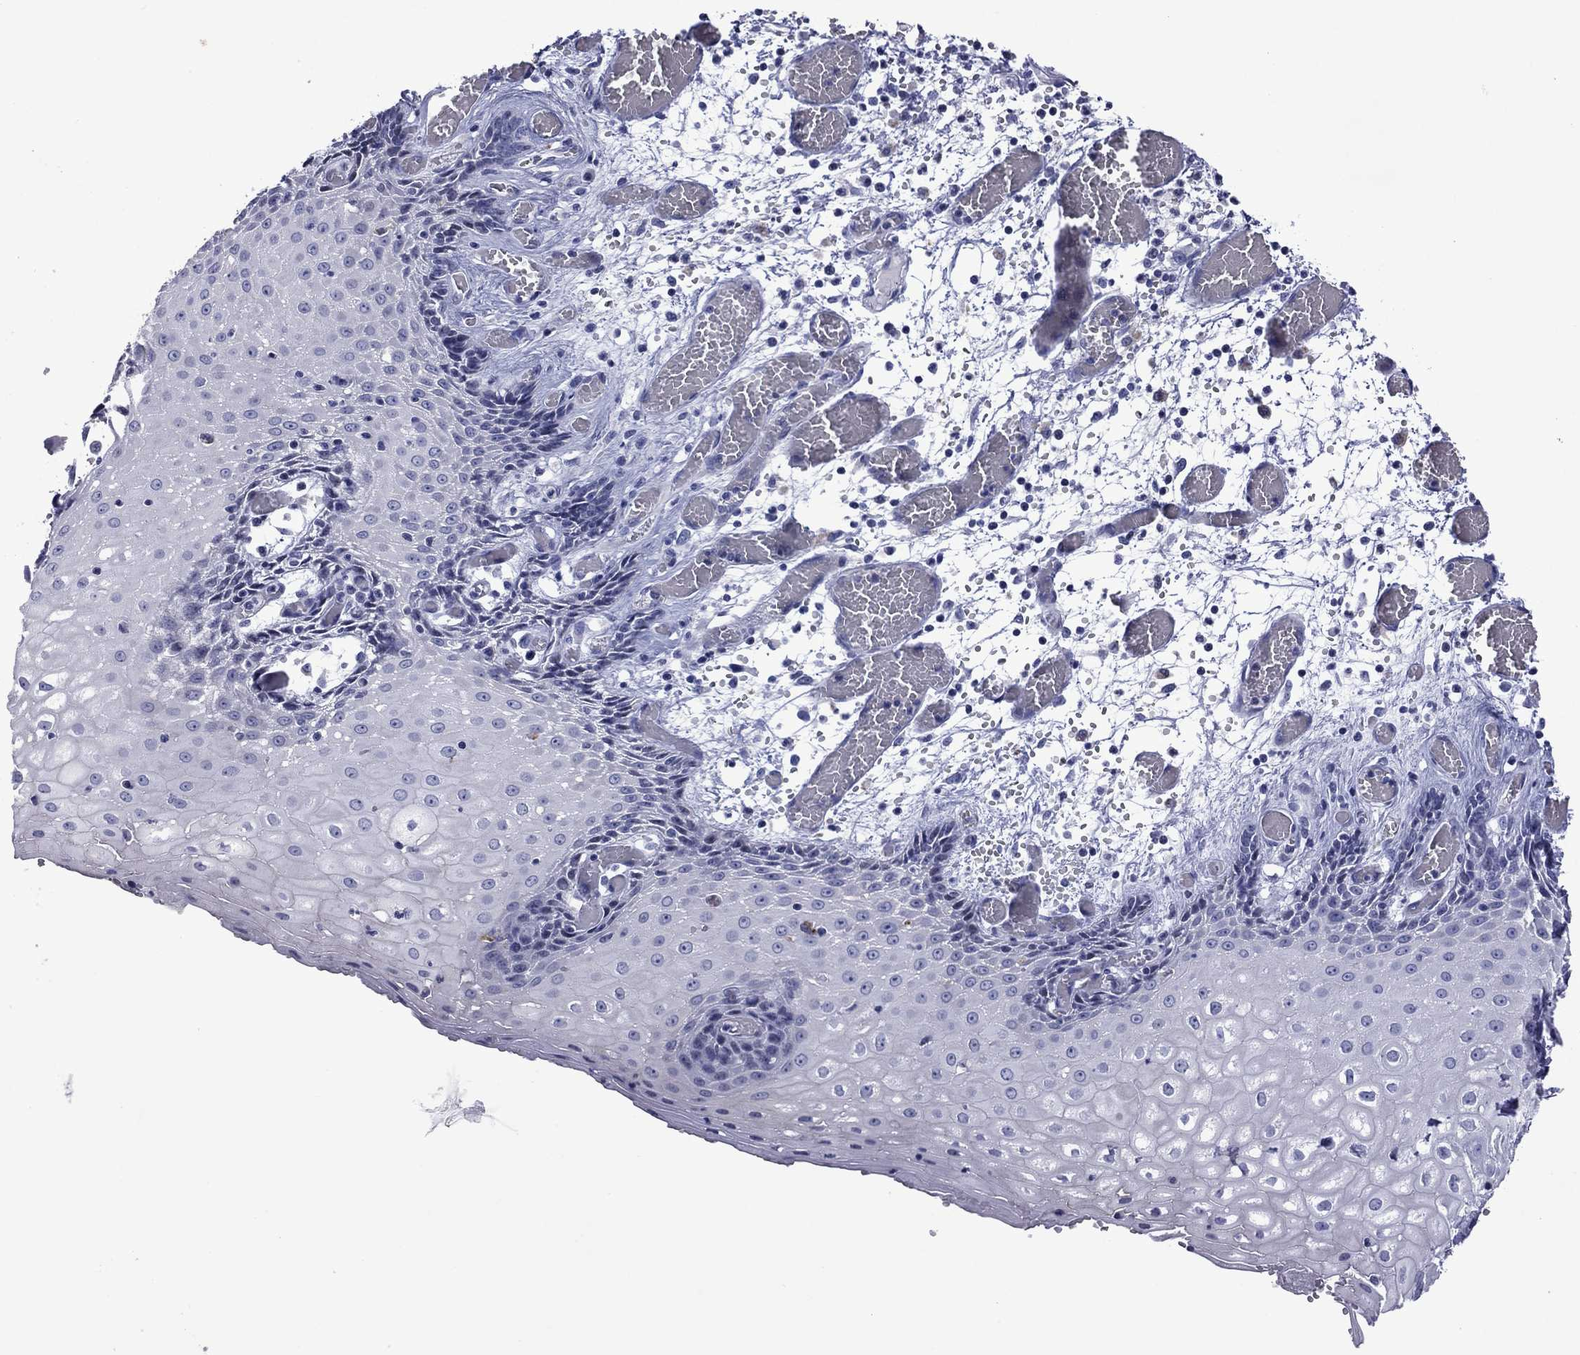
{"staining": {"intensity": "negative", "quantity": "none", "location": "none"}, "tissue": "esophagus", "cell_type": "Squamous epithelial cells", "image_type": "normal", "snomed": [{"axis": "morphology", "description": "Normal tissue, NOS"}, {"axis": "topography", "description": "Esophagus"}], "caption": "Immunohistochemistry micrograph of normal human esophagus stained for a protein (brown), which displays no expression in squamous epithelial cells. (DAB (3,3'-diaminobenzidine) immunohistochemistry, high magnification).", "gene": "PIWIL1", "patient": {"sex": "male", "age": 58}}